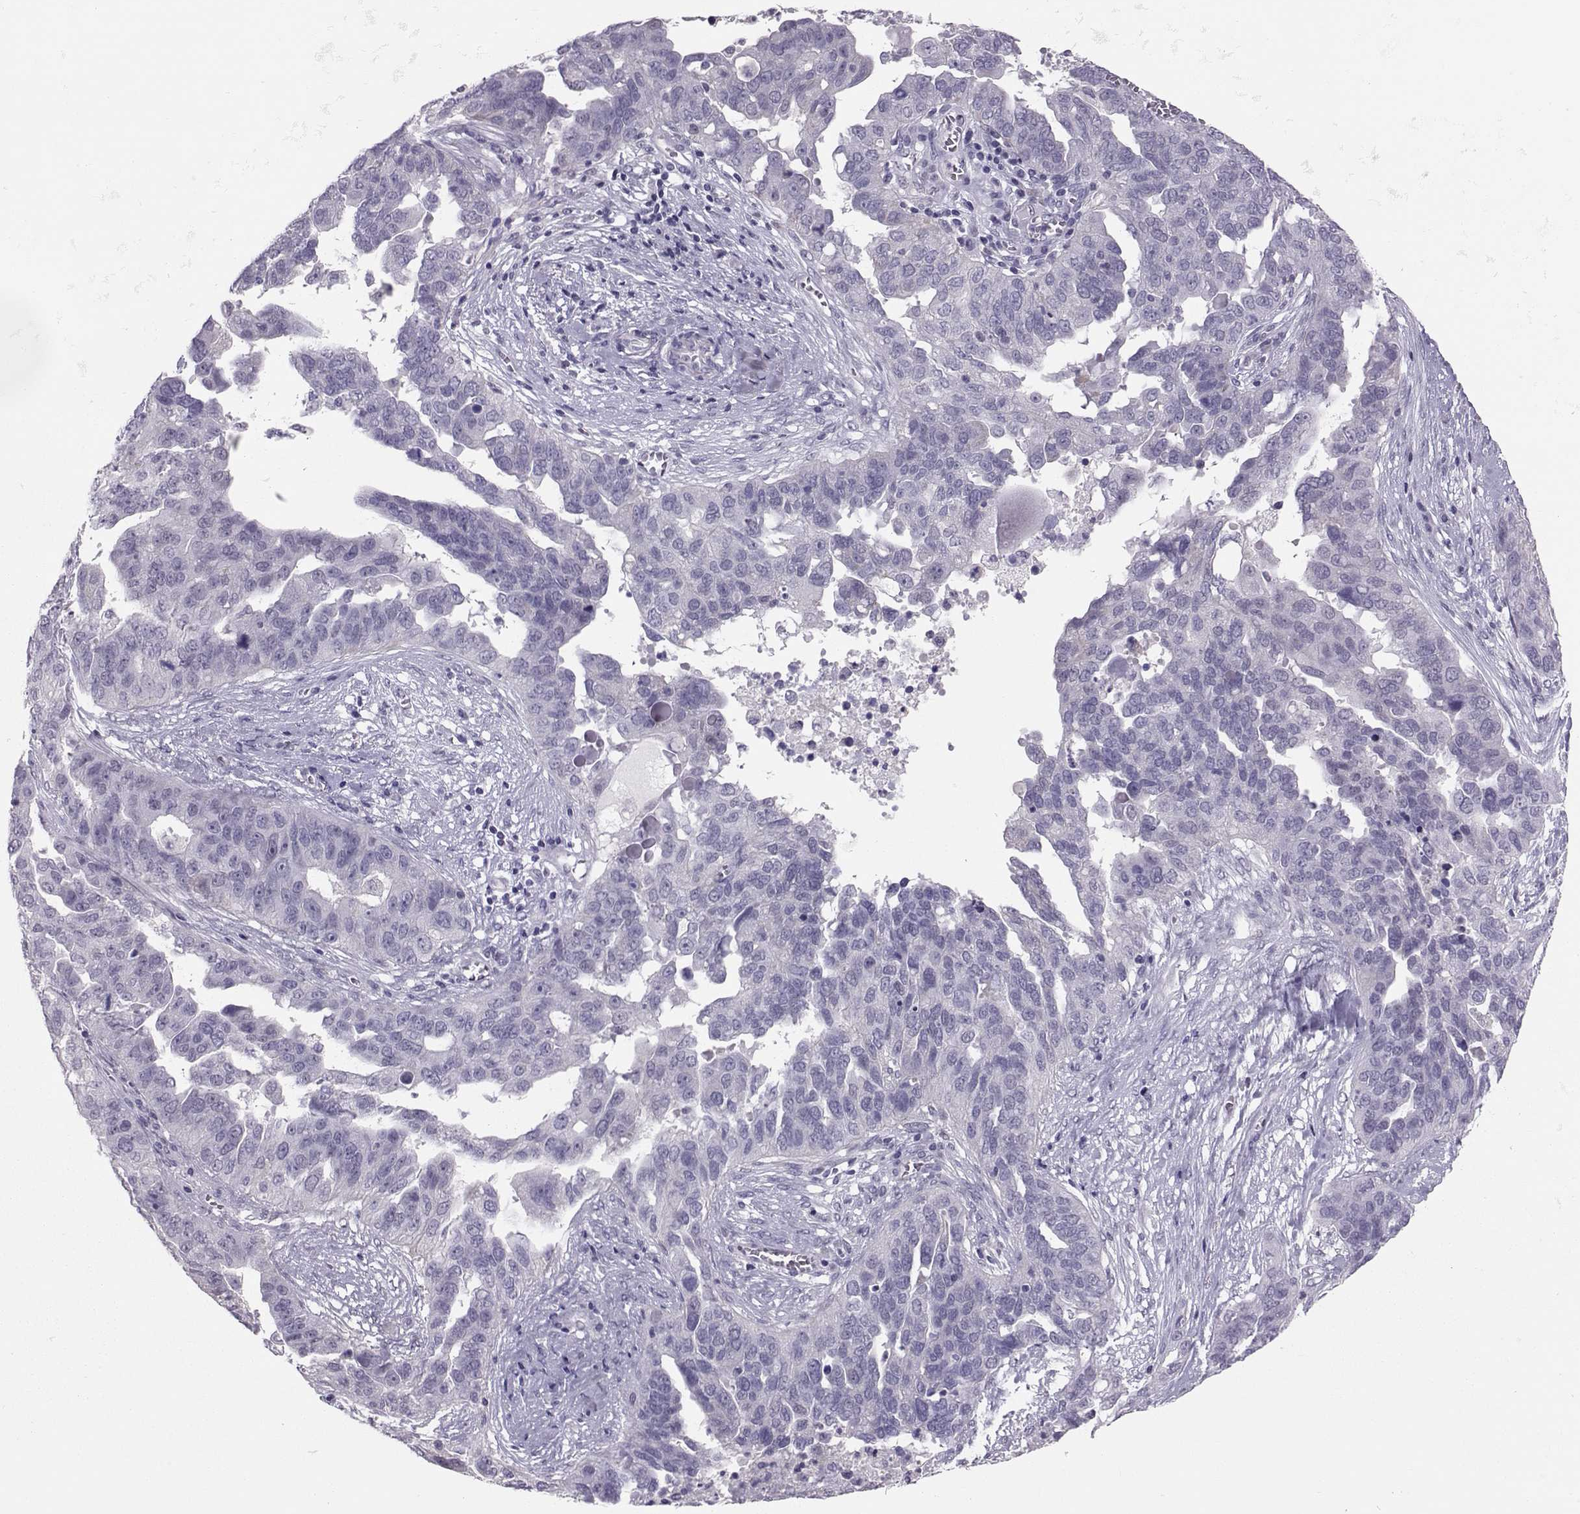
{"staining": {"intensity": "negative", "quantity": "none", "location": "none"}, "tissue": "ovarian cancer", "cell_type": "Tumor cells", "image_type": "cancer", "snomed": [{"axis": "morphology", "description": "Carcinoma, endometroid"}, {"axis": "topography", "description": "Soft tissue"}, {"axis": "topography", "description": "Ovary"}], "caption": "Immunohistochemical staining of ovarian endometroid carcinoma shows no significant staining in tumor cells.", "gene": "DNAAF1", "patient": {"sex": "female", "age": 52}}